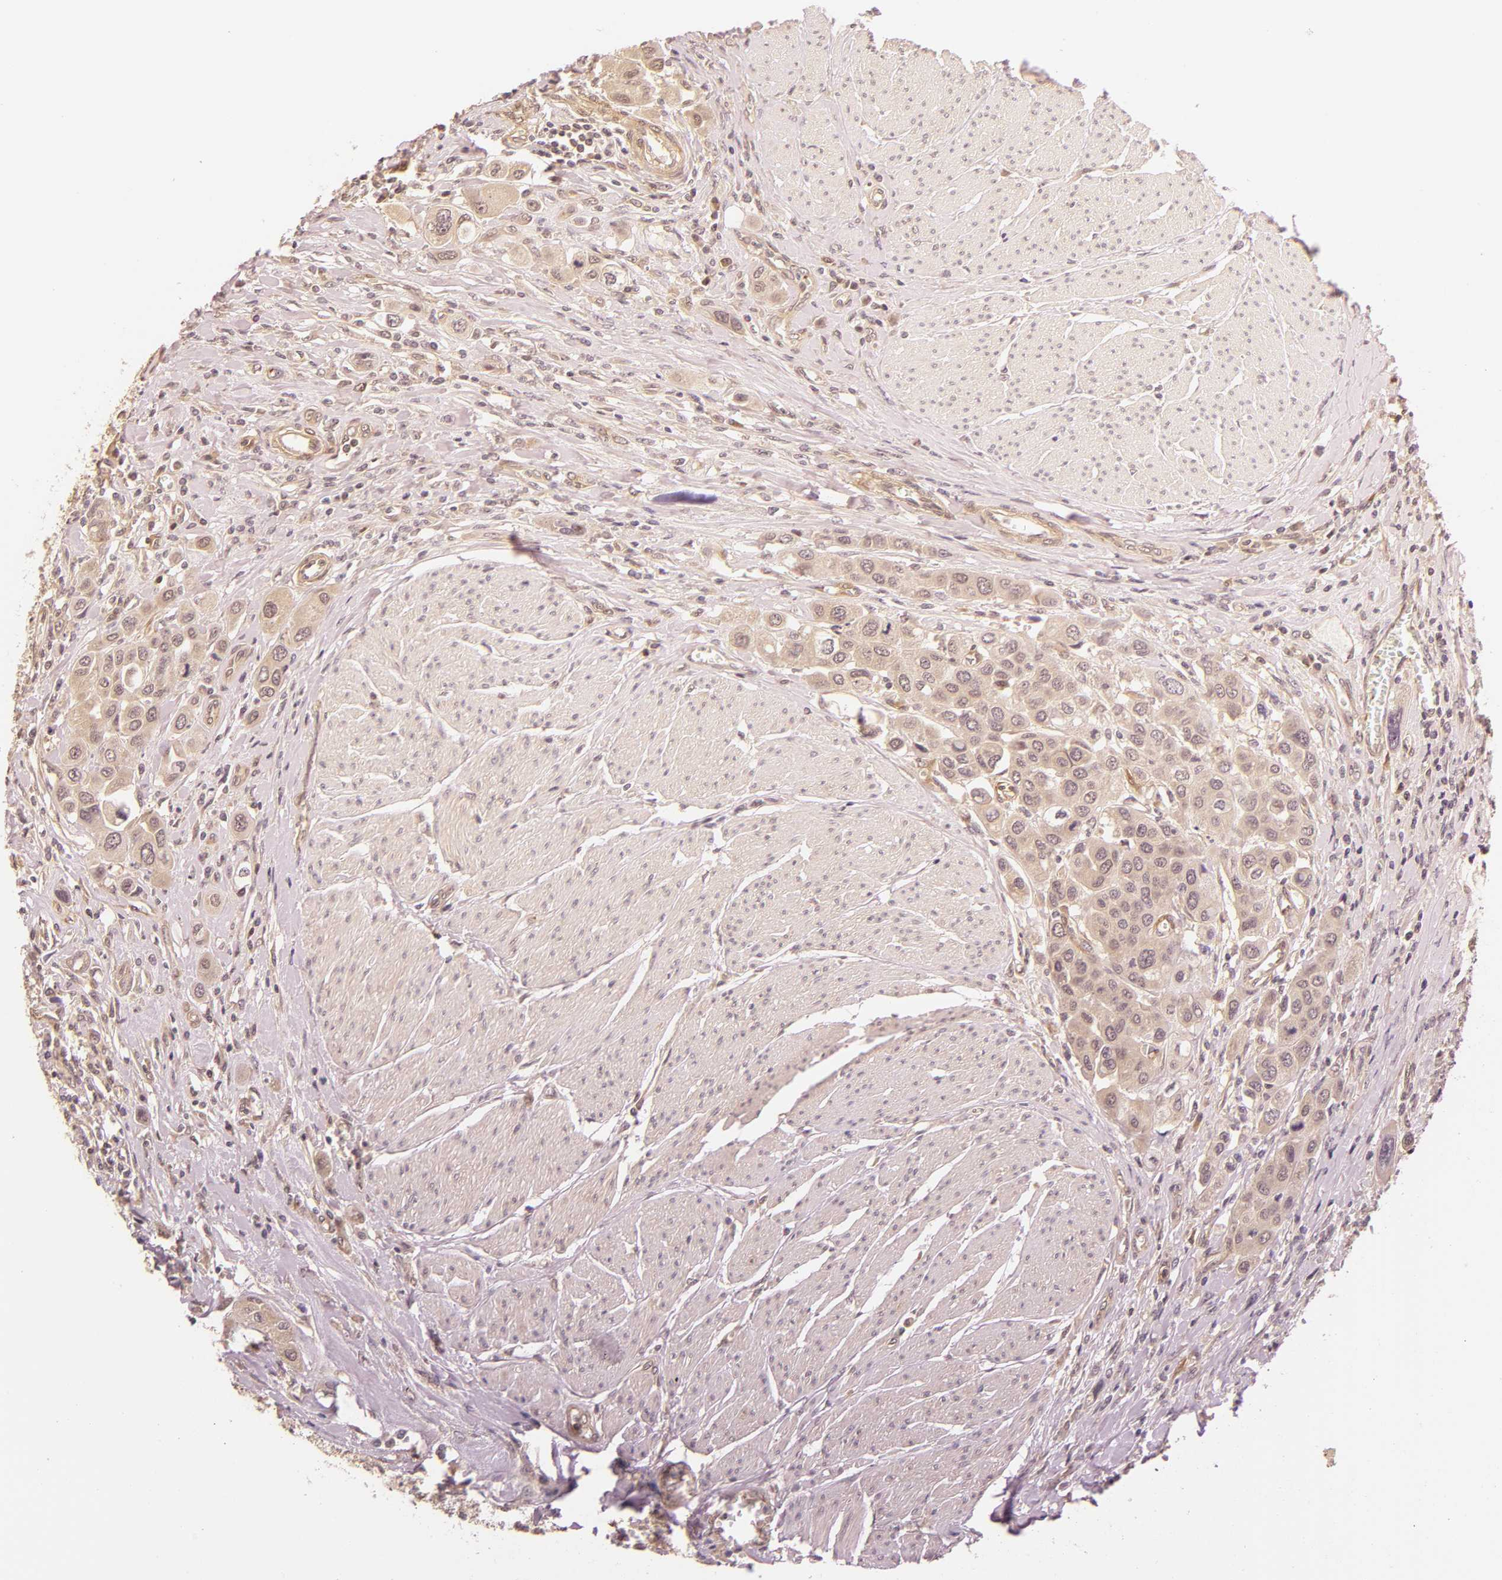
{"staining": {"intensity": "negative", "quantity": "none", "location": "none"}, "tissue": "urothelial cancer", "cell_type": "Tumor cells", "image_type": "cancer", "snomed": [{"axis": "morphology", "description": "Urothelial carcinoma, High grade"}, {"axis": "topography", "description": "Urinary bladder"}], "caption": "There is no significant expression in tumor cells of urothelial carcinoma (high-grade). Brightfield microscopy of immunohistochemistry stained with DAB (3,3'-diaminobenzidine) (brown) and hematoxylin (blue), captured at high magnification.", "gene": "PDE5A", "patient": {"sex": "male", "age": 50}}